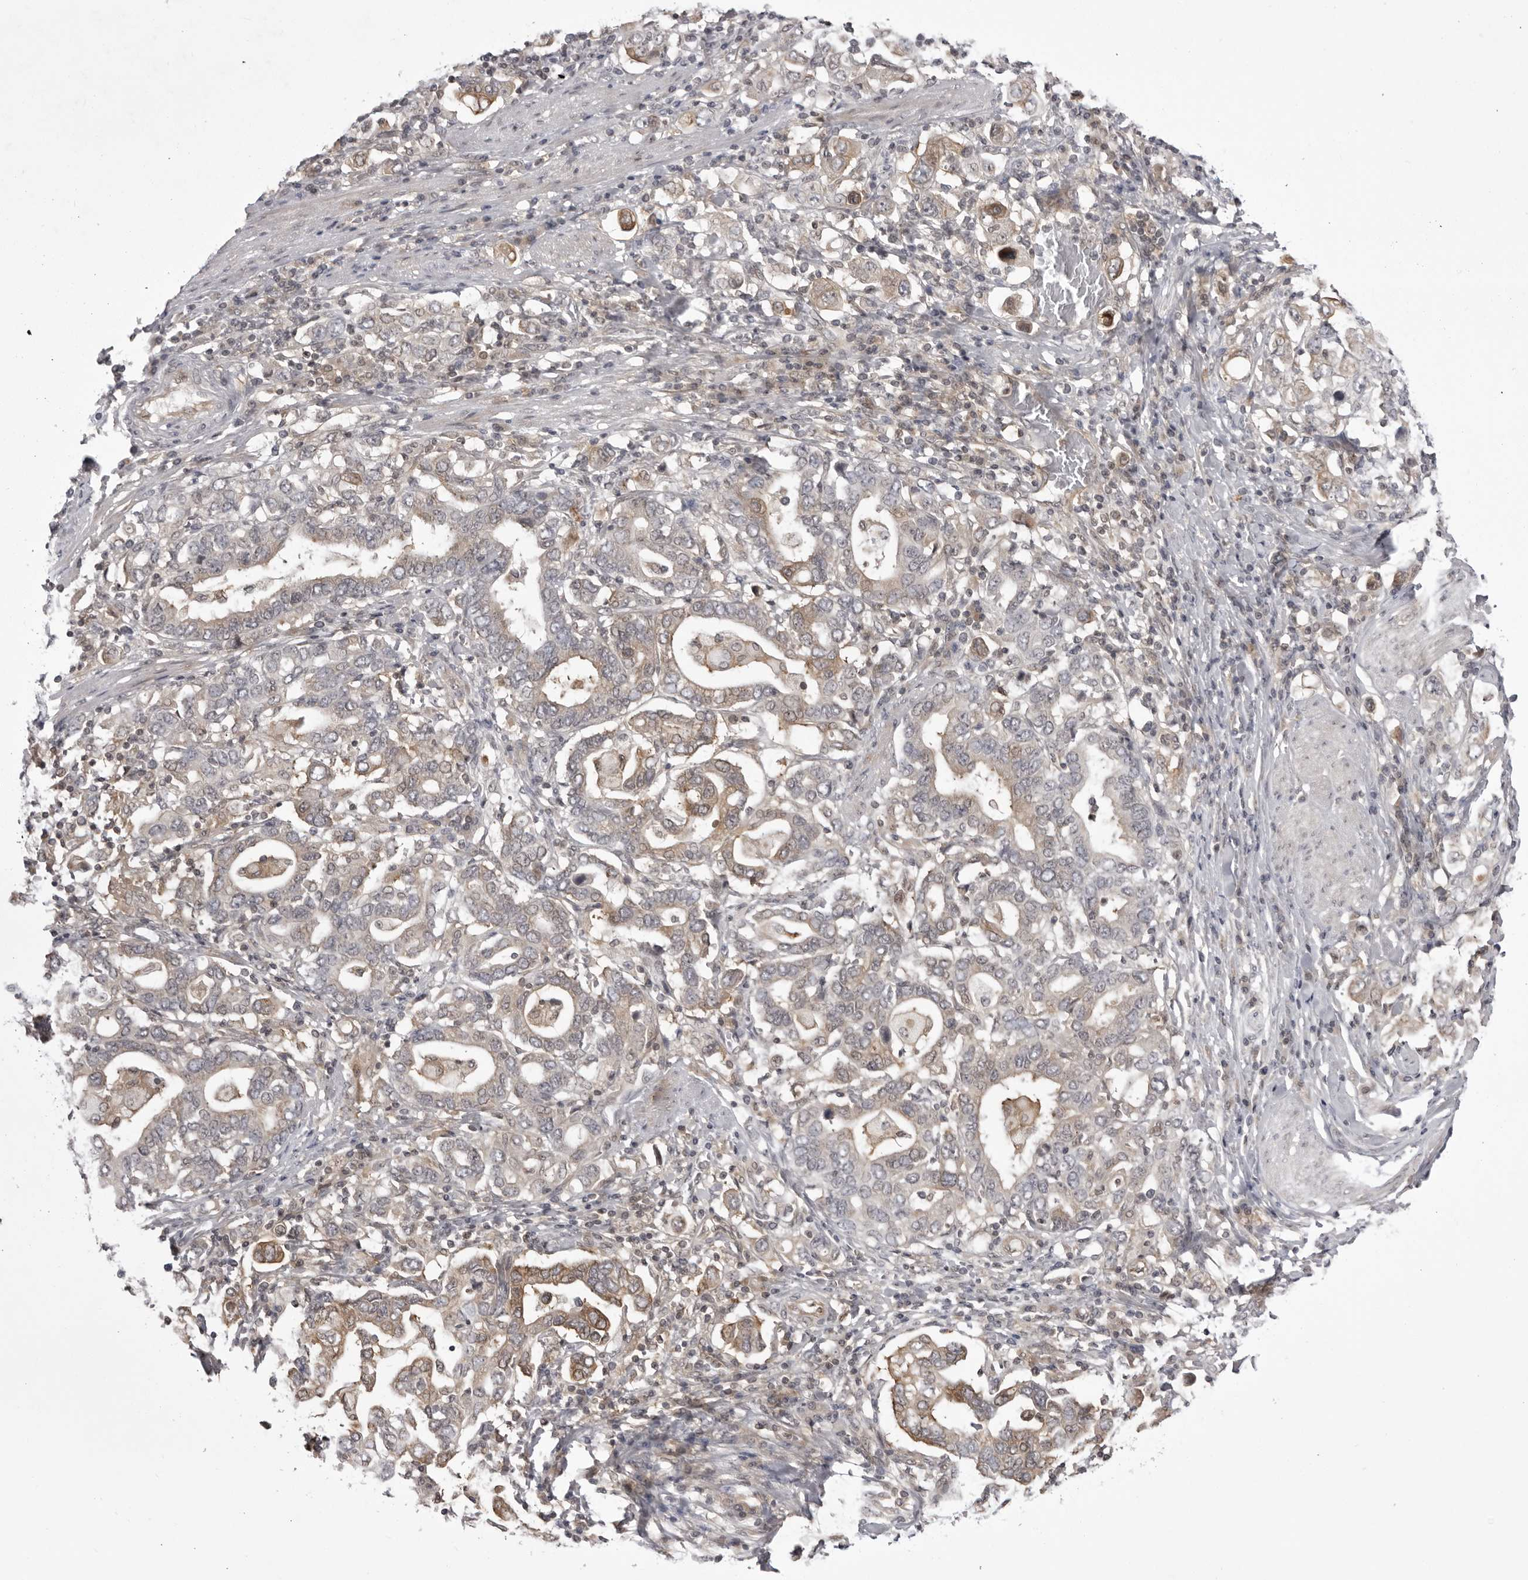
{"staining": {"intensity": "moderate", "quantity": "<25%", "location": "cytoplasmic/membranous"}, "tissue": "stomach cancer", "cell_type": "Tumor cells", "image_type": "cancer", "snomed": [{"axis": "morphology", "description": "Adenocarcinoma, NOS"}, {"axis": "topography", "description": "Stomach, upper"}], "caption": "Protein staining of adenocarcinoma (stomach) tissue reveals moderate cytoplasmic/membranous expression in about <25% of tumor cells. The staining is performed using DAB (3,3'-diaminobenzidine) brown chromogen to label protein expression. The nuclei are counter-stained blue using hematoxylin.", "gene": "USP43", "patient": {"sex": "male", "age": 62}}